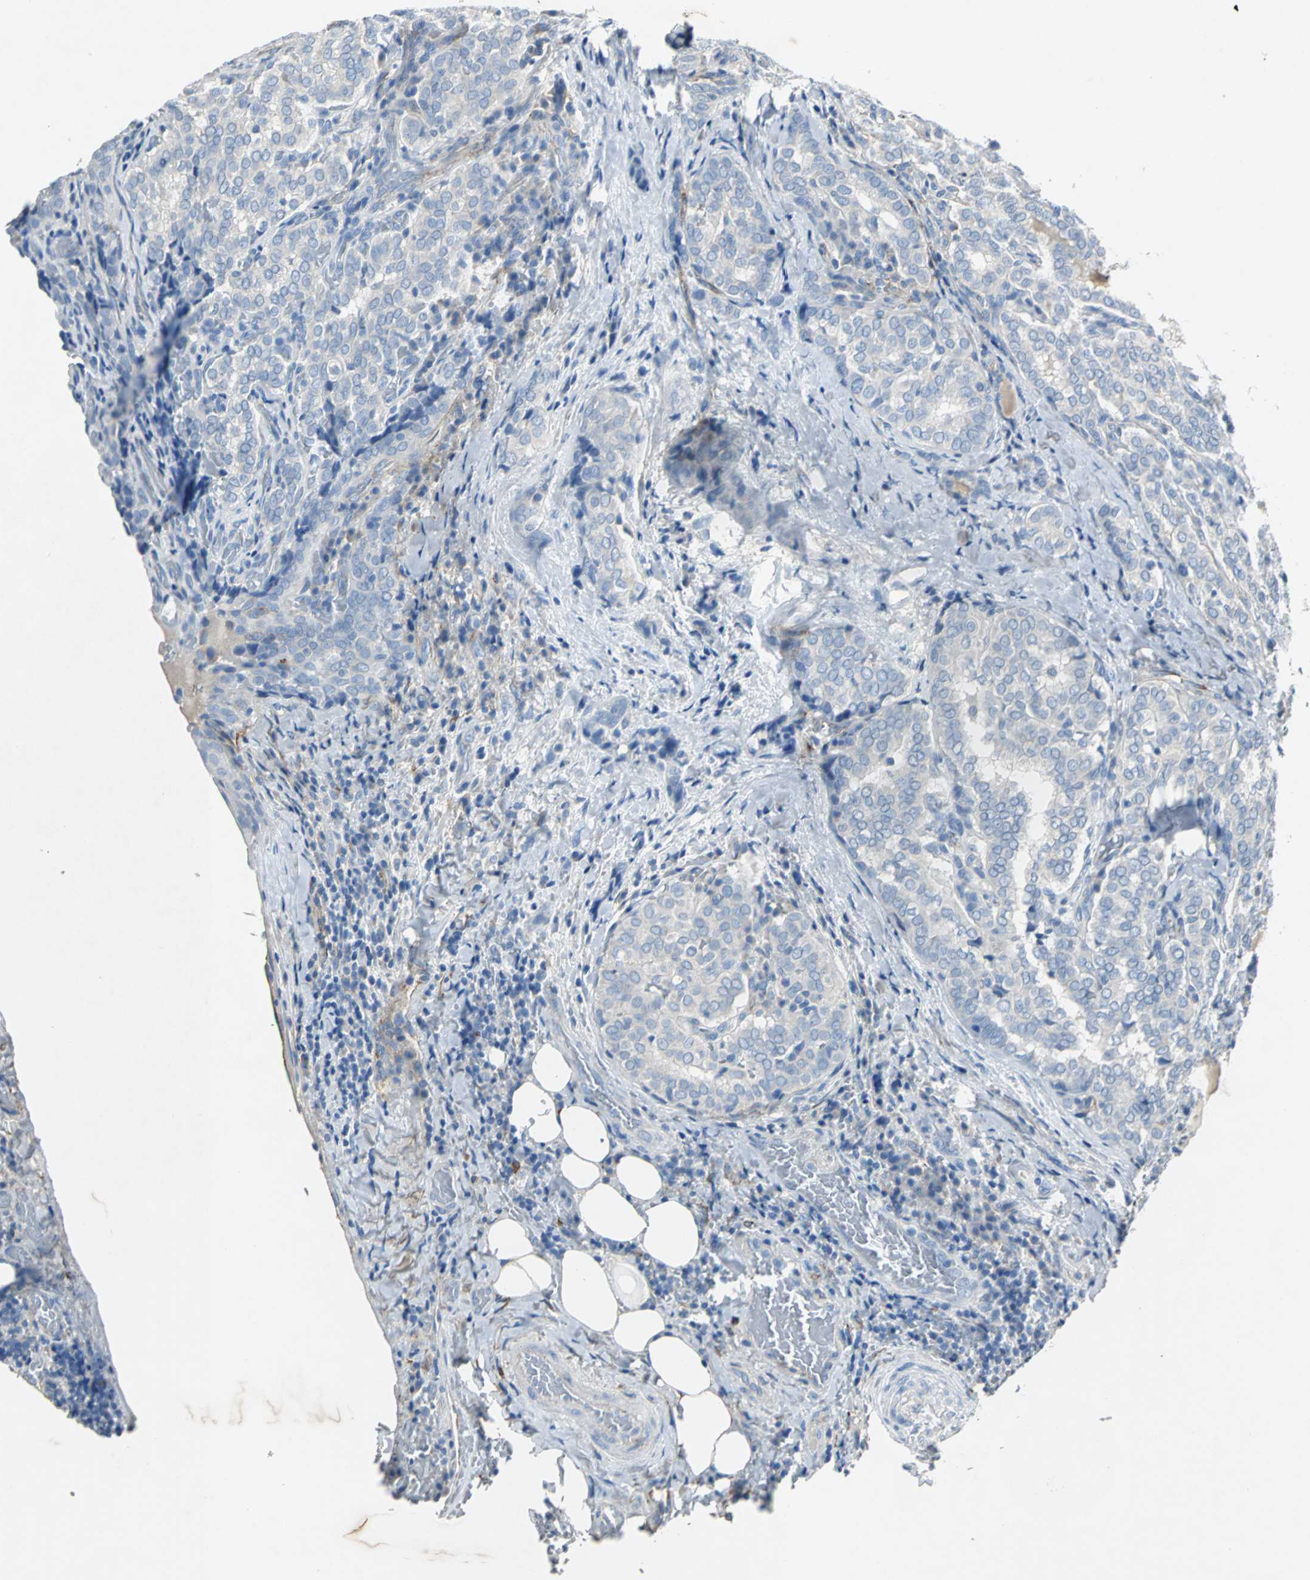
{"staining": {"intensity": "negative", "quantity": "none", "location": "none"}, "tissue": "thyroid cancer", "cell_type": "Tumor cells", "image_type": "cancer", "snomed": [{"axis": "morphology", "description": "Papillary adenocarcinoma, NOS"}, {"axis": "topography", "description": "Thyroid gland"}], "caption": "There is no significant expression in tumor cells of thyroid cancer.", "gene": "EFNB3", "patient": {"sex": "female", "age": 30}}